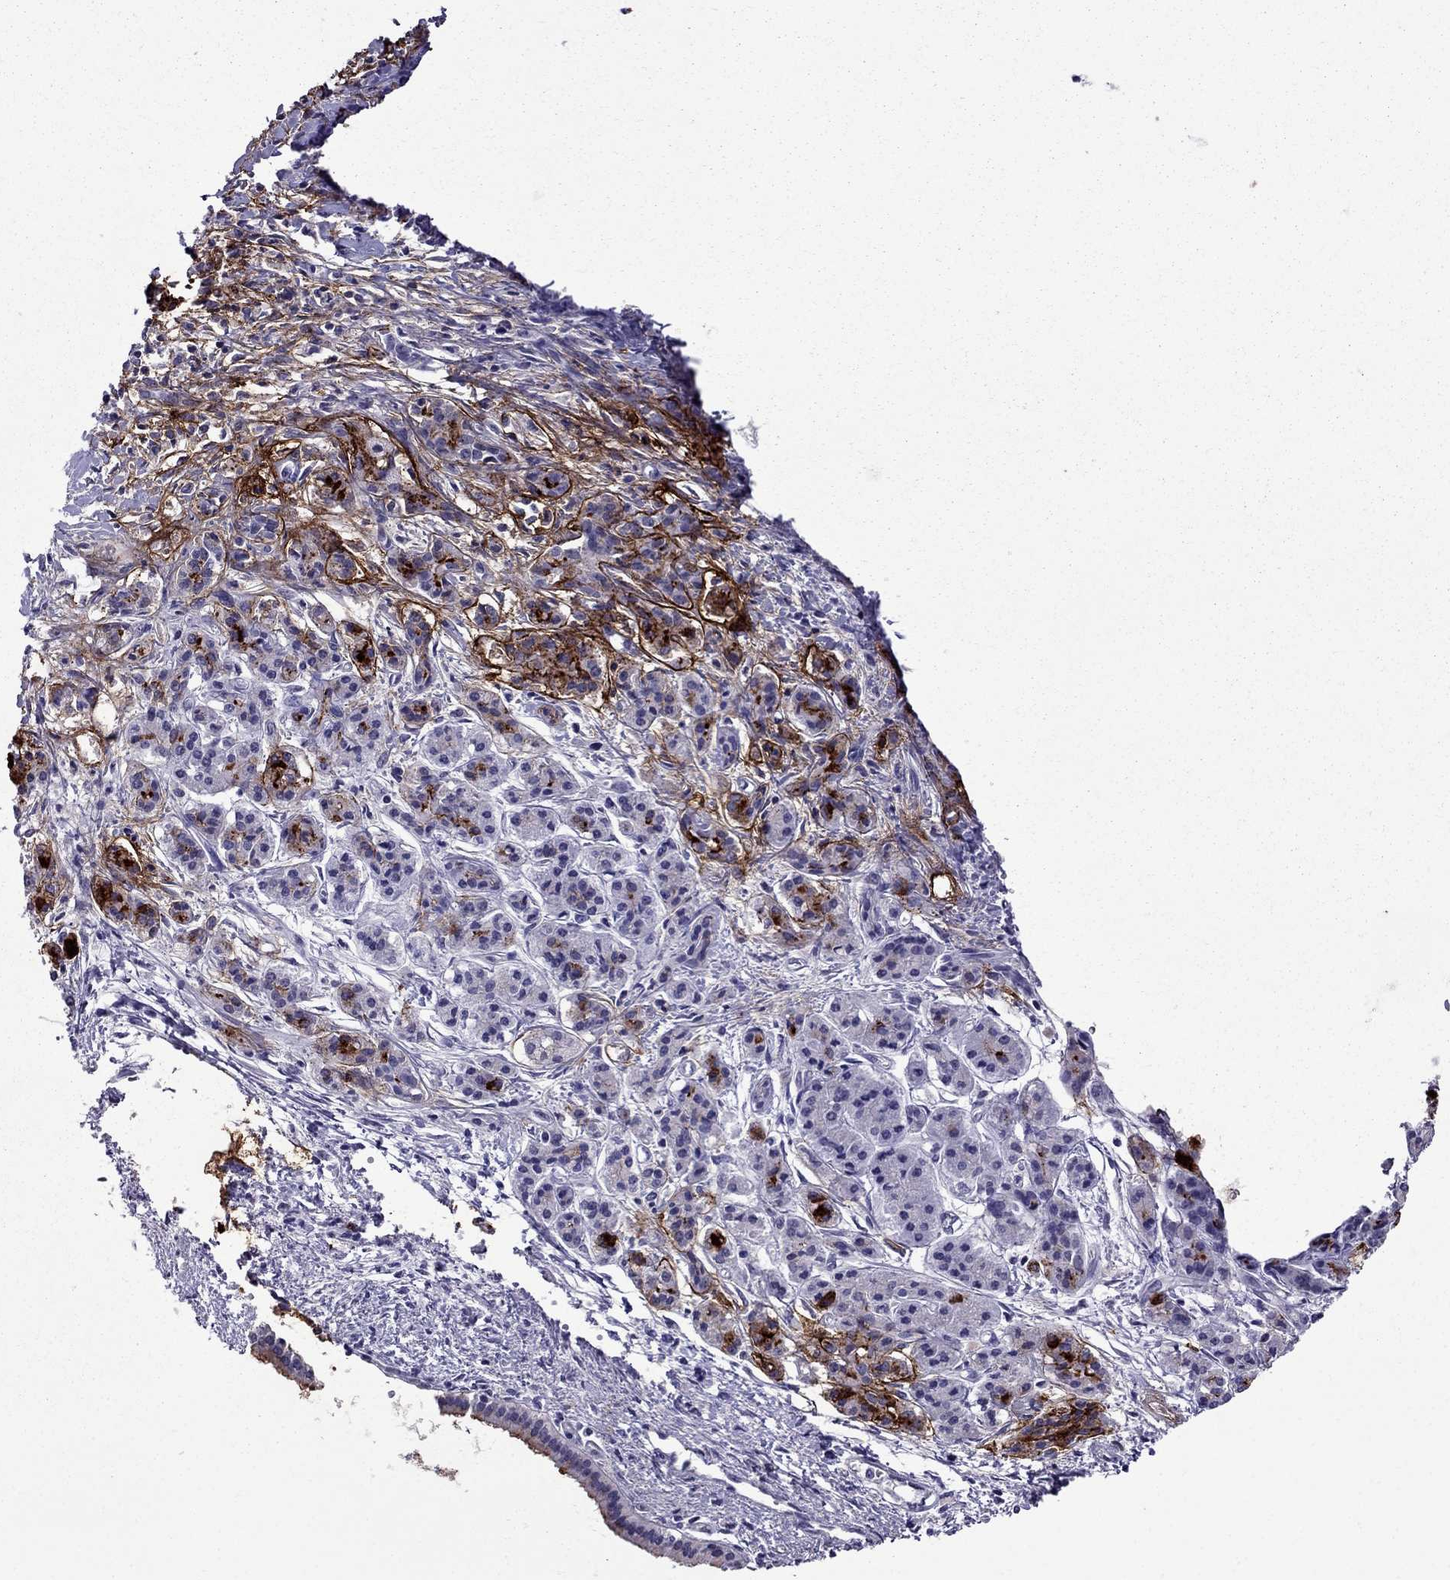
{"staining": {"intensity": "negative", "quantity": "none", "location": "none"}, "tissue": "pancreatic cancer", "cell_type": "Tumor cells", "image_type": "cancer", "snomed": [{"axis": "morphology", "description": "Adenocarcinoma, NOS"}, {"axis": "topography", "description": "Pancreas"}], "caption": "High power microscopy histopathology image of an IHC micrograph of pancreatic cancer (adenocarcinoma), revealing no significant positivity in tumor cells. (DAB IHC with hematoxylin counter stain).", "gene": "OLFM4", "patient": {"sex": "male", "age": 48}}